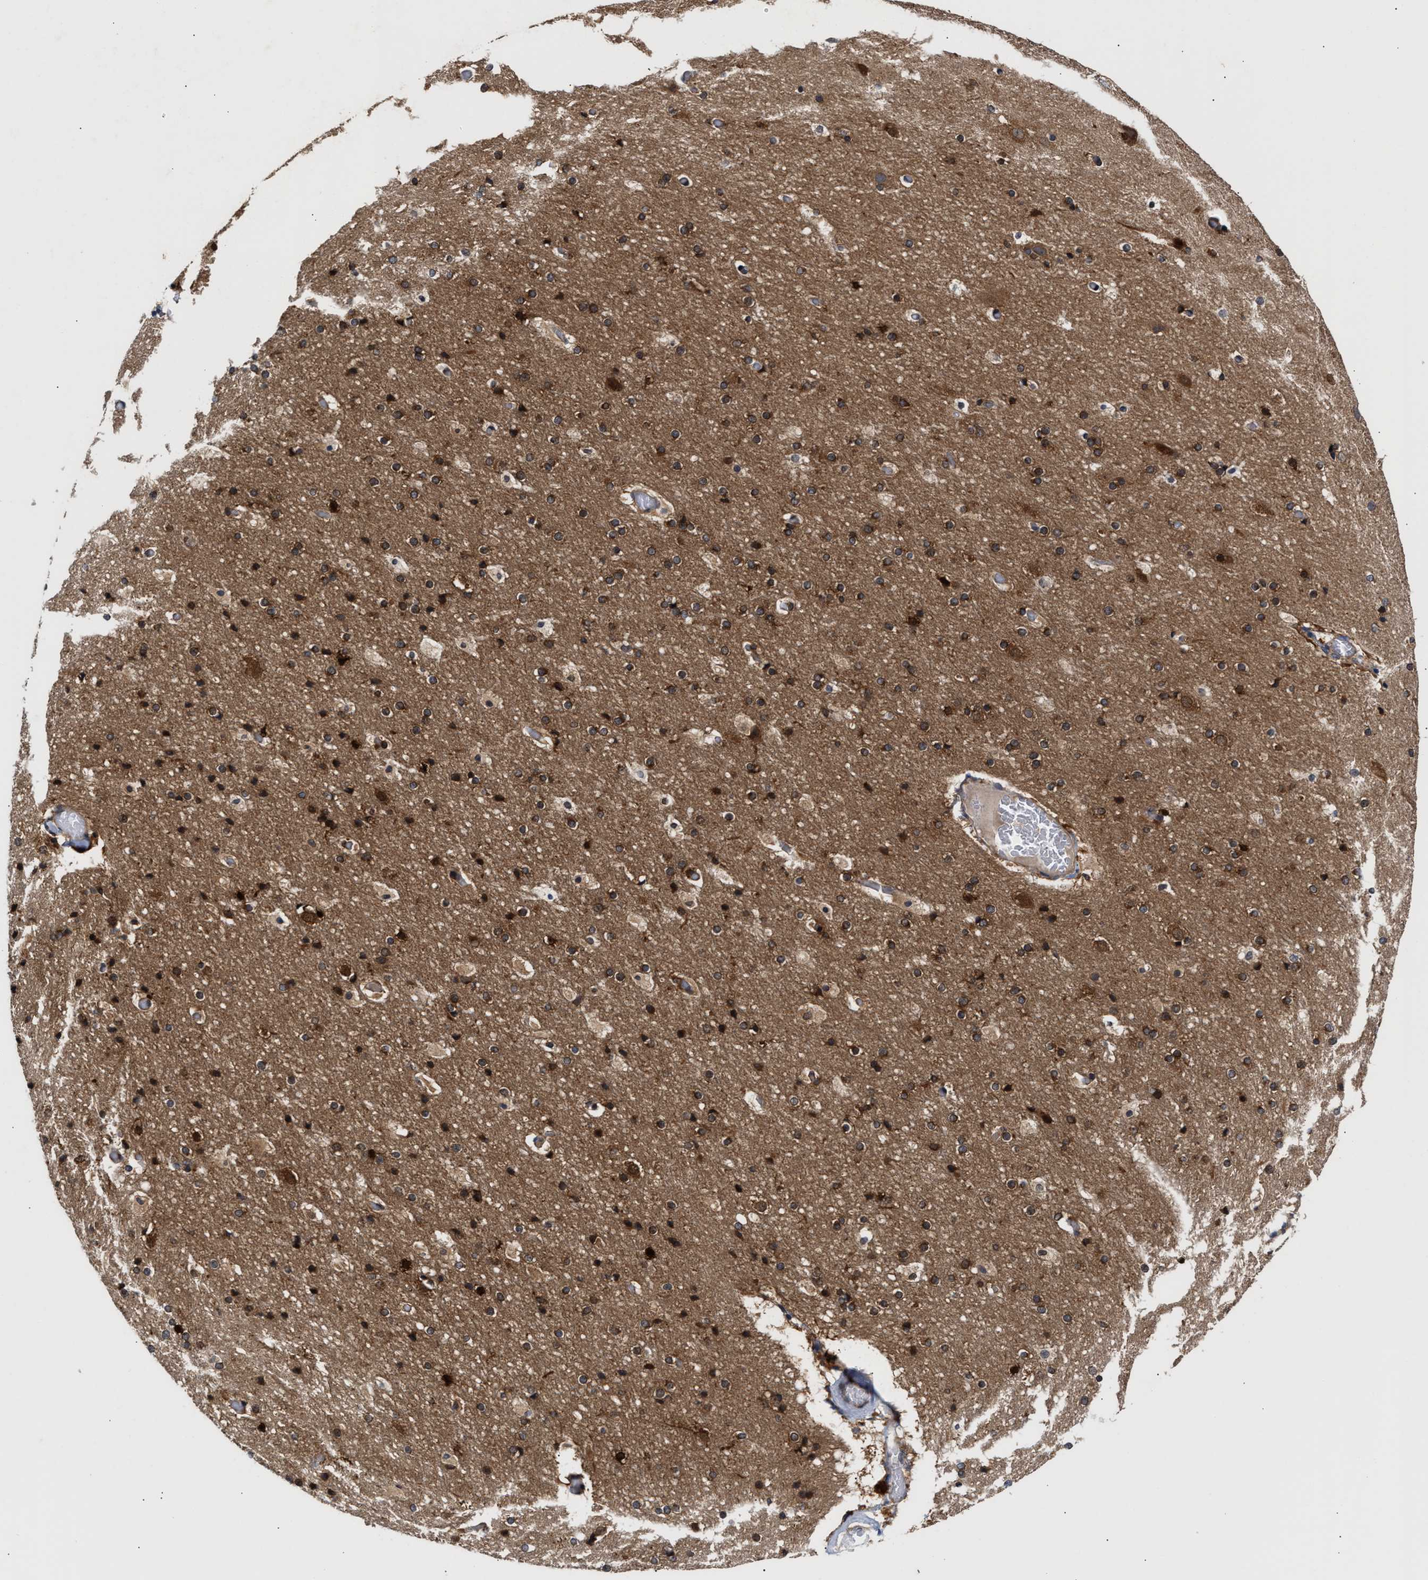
{"staining": {"intensity": "weak", "quantity": ">75%", "location": "cytoplasmic/membranous"}, "tissue": "cerebral cortex", "cell_type": "Endothelial cells", "image_type": "normal", "snomed": [{"axis": "morphology", "description": "Normal tissue, NOS"}, {"axis": "topography", "description": "Cerebral cortex"}], "caption": "Protein staining reveals weak cytoplasmic/membranous expression in approximately >75% of endothelial cells in unremarkable cerebral cortex. The staining is performed using DAB brown chromogen to label protein expression. The nuclei are counter-stained blue using hematoxylin.", "gene": "CLIP2", "patient": {"sex": "male", "age": 57}}